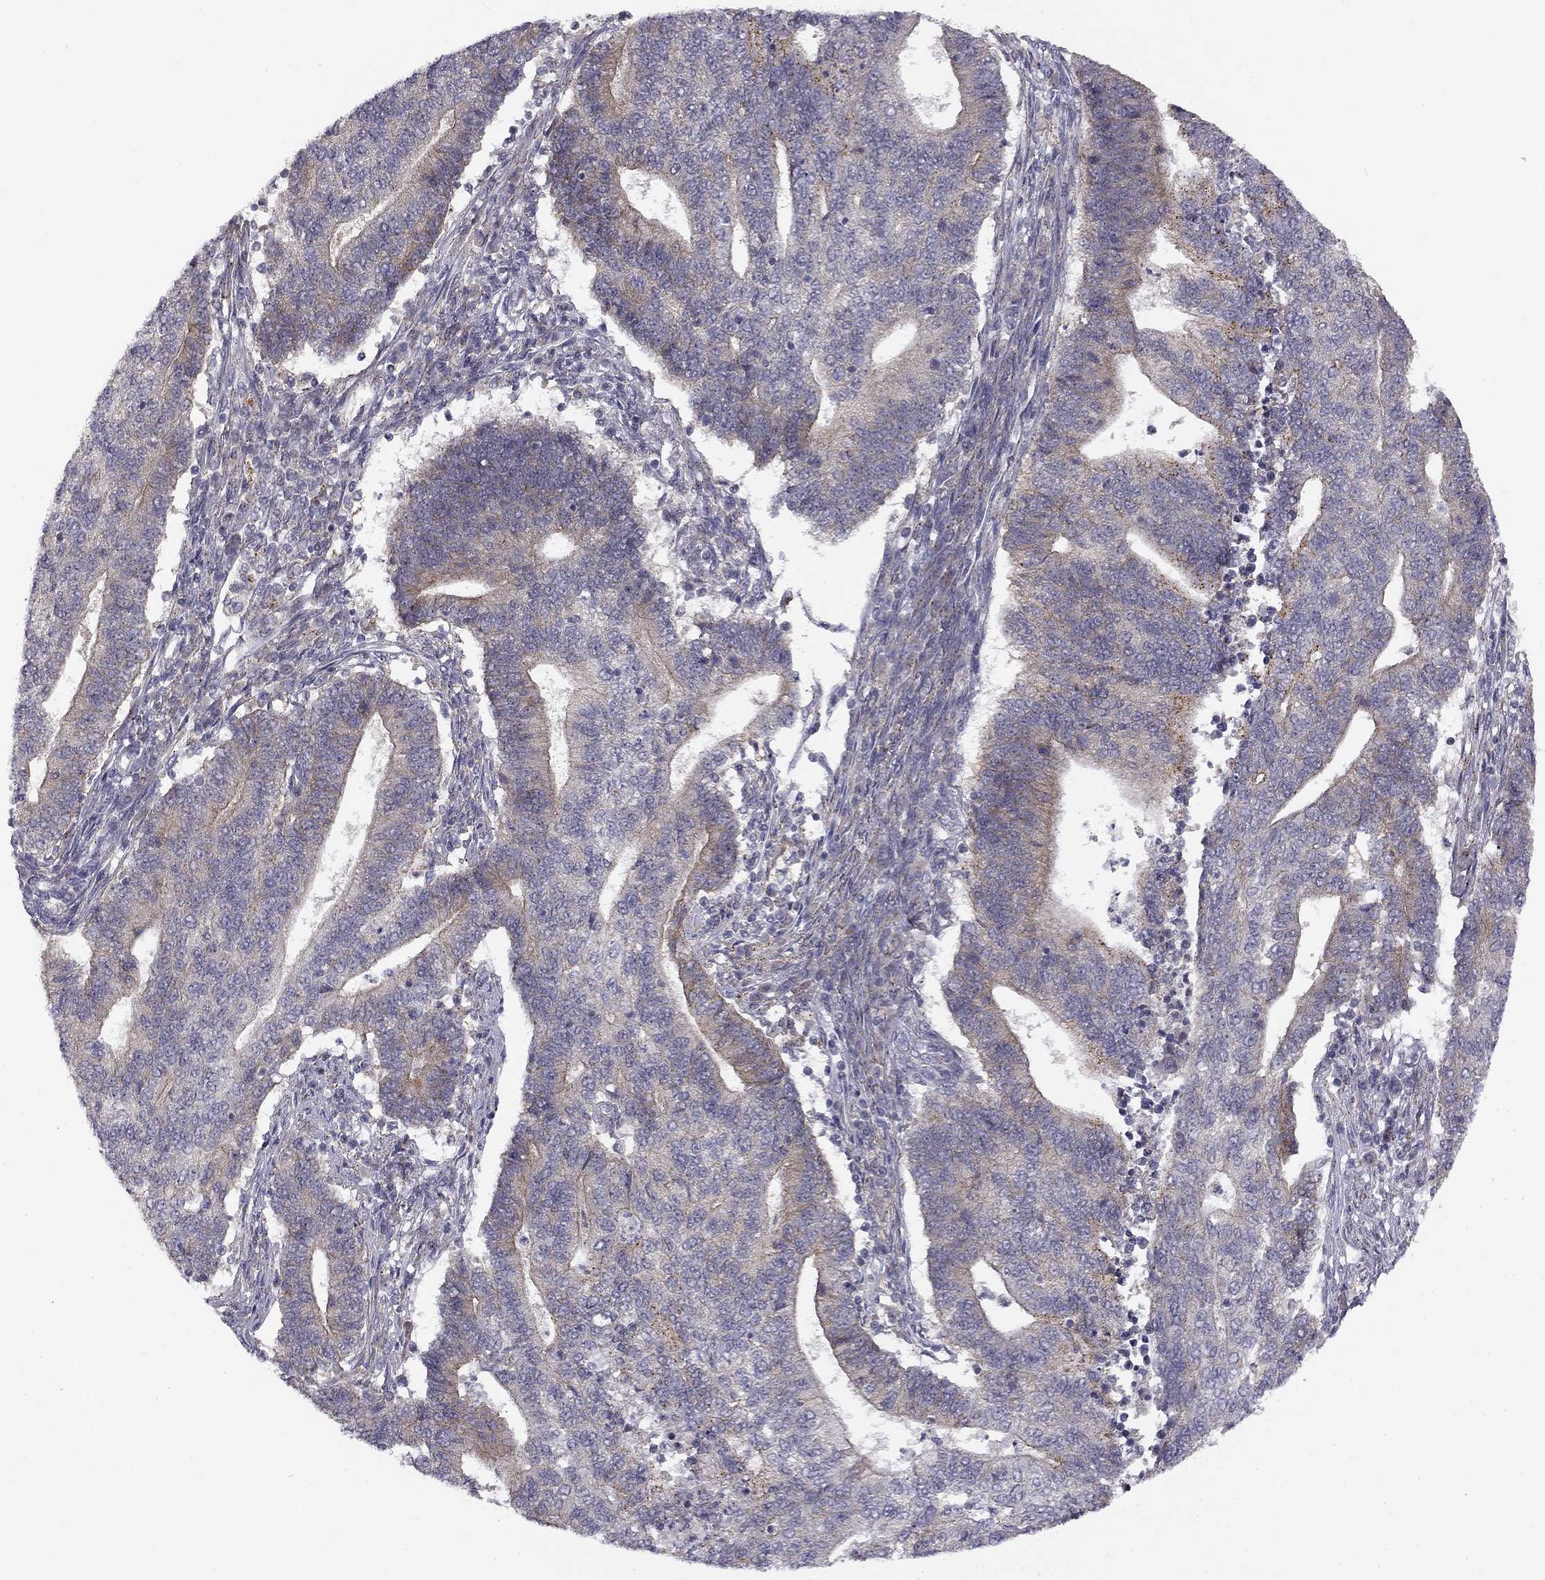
{"staining": {"intensity": "moderate", "quantity": "25%-75%", "location": "cytoplasmic/membranous"}, "tissue": "endometrial cancer", "cell_type": "Tumor cells", "image_type": "cancer", "snomed": [{"axis": "morphology", "description": "Adenocarcinoma, NOS"}, {"axis": "topography", "description": "Uterus"}, {"axis": "topography", "description": "Endometrium"}], "caption": "Endometrial adenocarcinoma stained for a protein (brown) demonstrates moderate cytoplasmic/membranous positive staining in about 25%-75% of tumor cells.", "gene": "CNR1", "patient": {"sex": "female", "age": 54}}